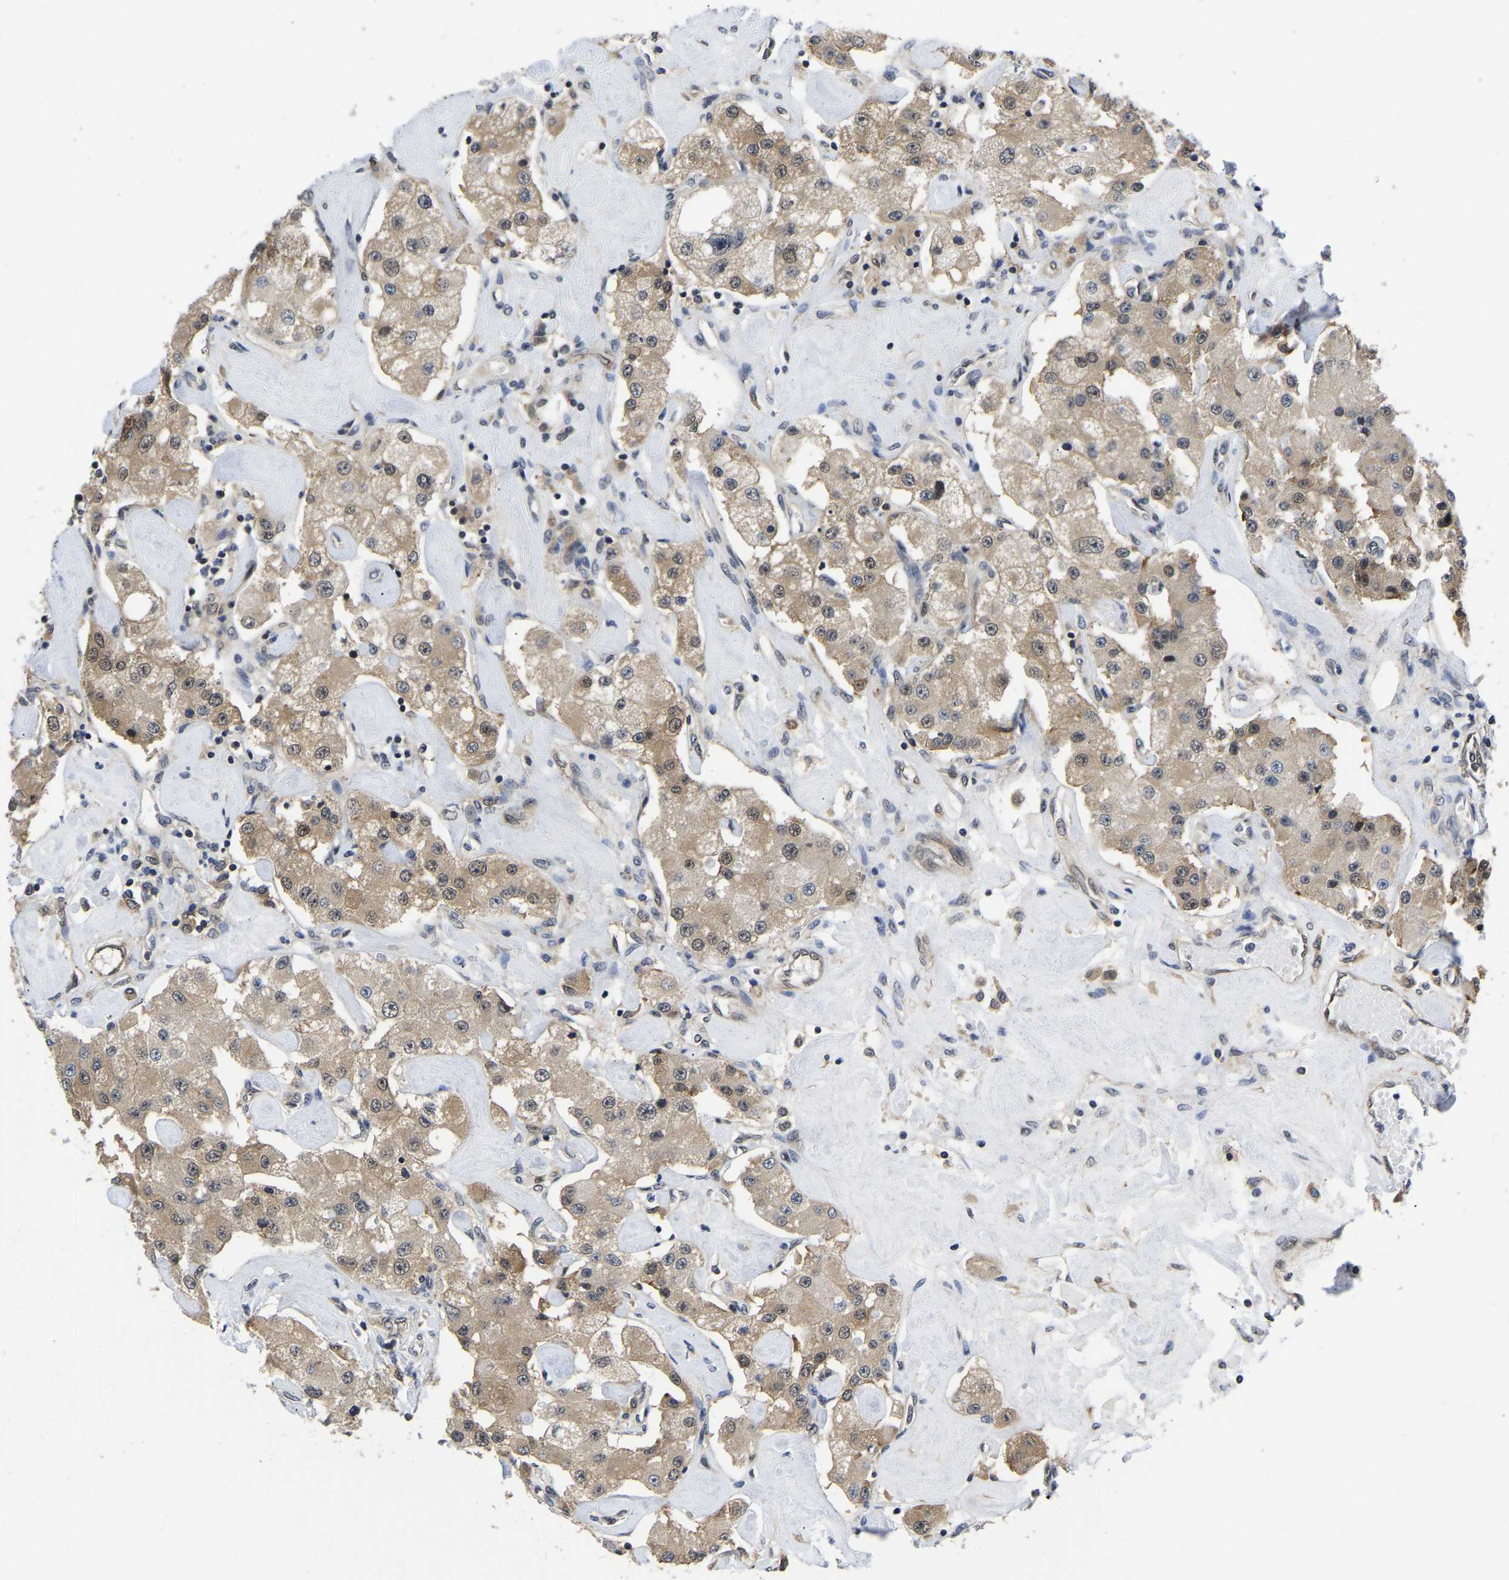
{"staining": {"intensity": "weak", "quantity": ">75%", "location": "cytoplasmic/membranous,nuclear"}, "tissue": "carcinoid", "cell_type": "Tumor cells", "image_type": "cancer", "snomed": [{"axis": "morphology", "description": "Carcinoid, malignant, NOS"}, {"axis": "topography", "description": "Pancreas"}], "caption": "Immunohistochemistry (IHC) (DAB (3,3'-diaminobenzidine)) staining of human carcinoid (malignant) exhibits weak cytoplasmic/membranous and nuclear protein staining in about >75% of tumor cells.", "gene": "MCOLN2", "patient": {"sex": "male", "age": 41}}